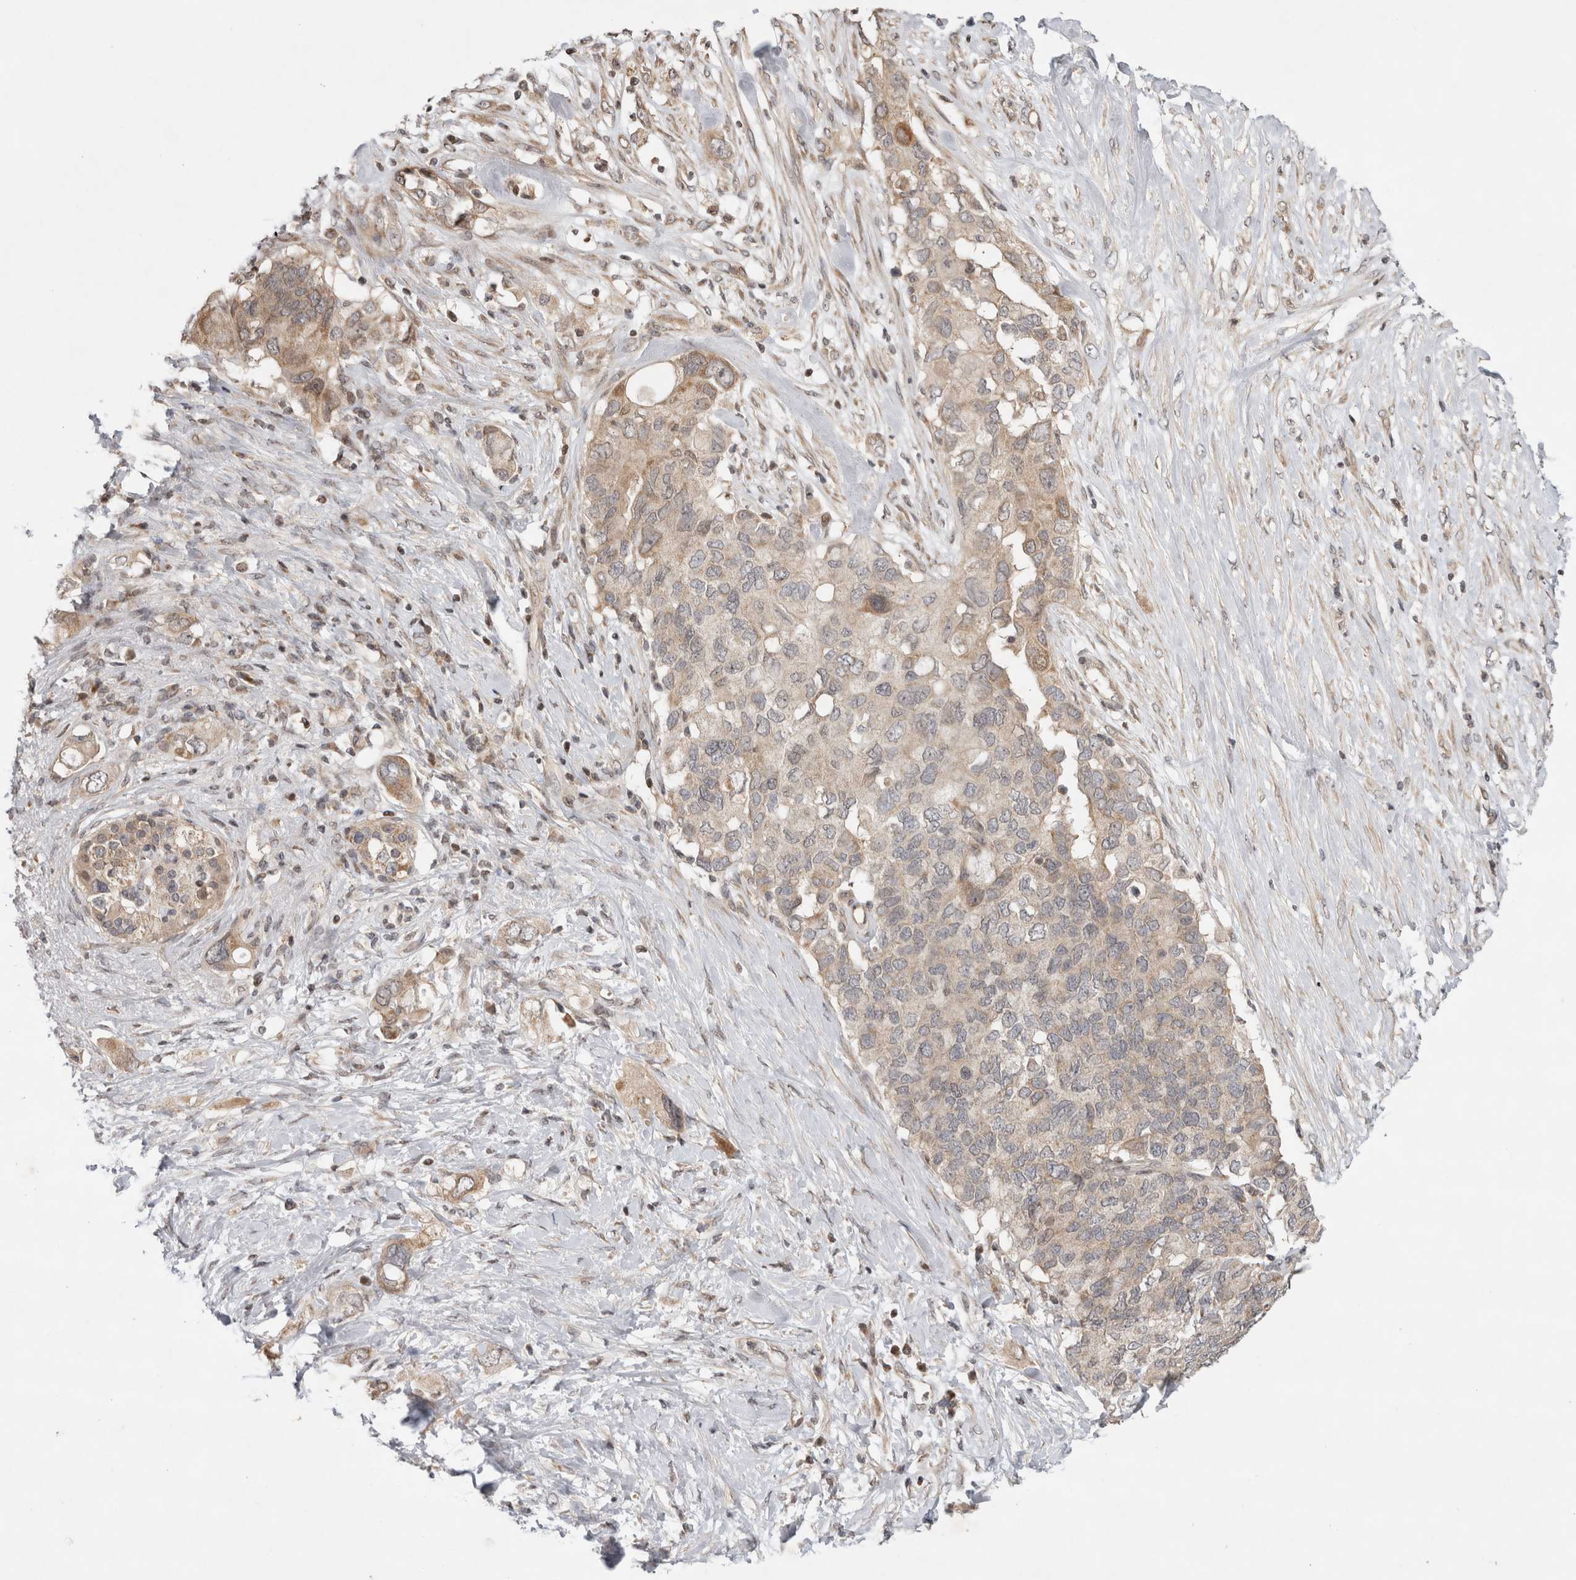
{"staining": {"intensity": "weak", "quantity": ">75%", "location": "cytoplasmic/membranous"}, "tissue": "pancreatic cancer", "cell_type": "Tumor cells", "image_type": "cancer", "snomed": [{"axis": "morphology", "description": "Adenocarcinoma, NOS"}, {"axis": "topography", "description": "Pancreas"}], "caption": "A brown stain labels weak cytoplasmic/membranous positivity of a protein in human pancreatic cancer tumor cells. The protein of interest is shown in brown color, while the nuclei are stained blue.", "gene": "EIF2AK1", "patient": {"sex": "female", "age": 56}}